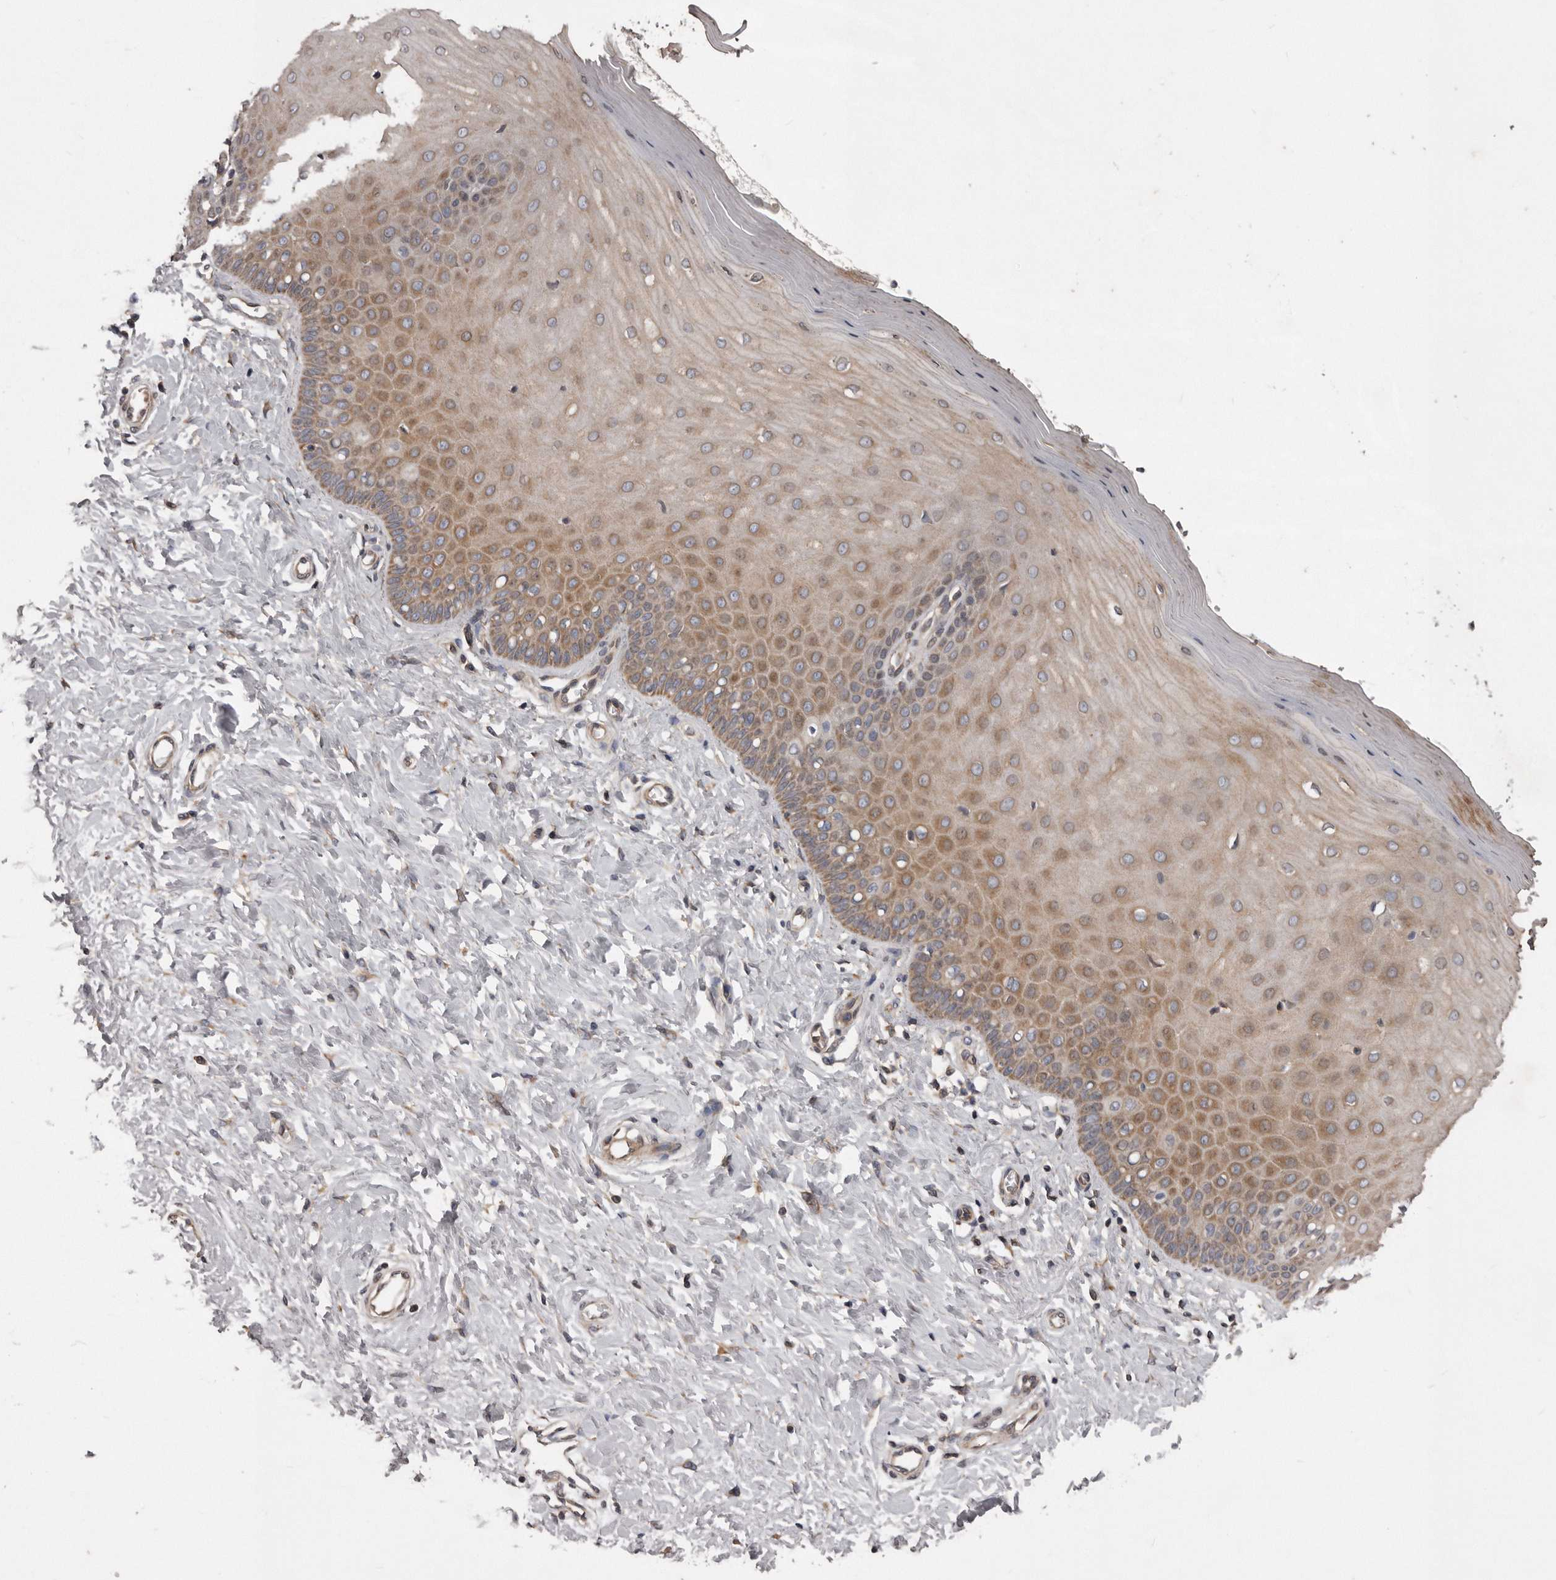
{"staining": {"intensity": "moderate", "quantity": "<25%", "location": "cytoplasmic/membranous"}, "tissue": "cervix", "cell_type": "Glandular cells", "image_type": "normal", "snomed": [{"axis": "morphology", "description": "Normal tissue, NOS"}, {"axis": "topography", "description": "Cervix"}], "caption": "Benign cervix demonstrates moderate cytoplasmic/membranous expression in about <25% of glandular cells The staining is performed using DAB brown chromogen to label protein expression. The nuclei are counter-stained blue using hematoxylin..", "gene": "ARMCX1", "patient": {"sex": "female", "age": 55}}